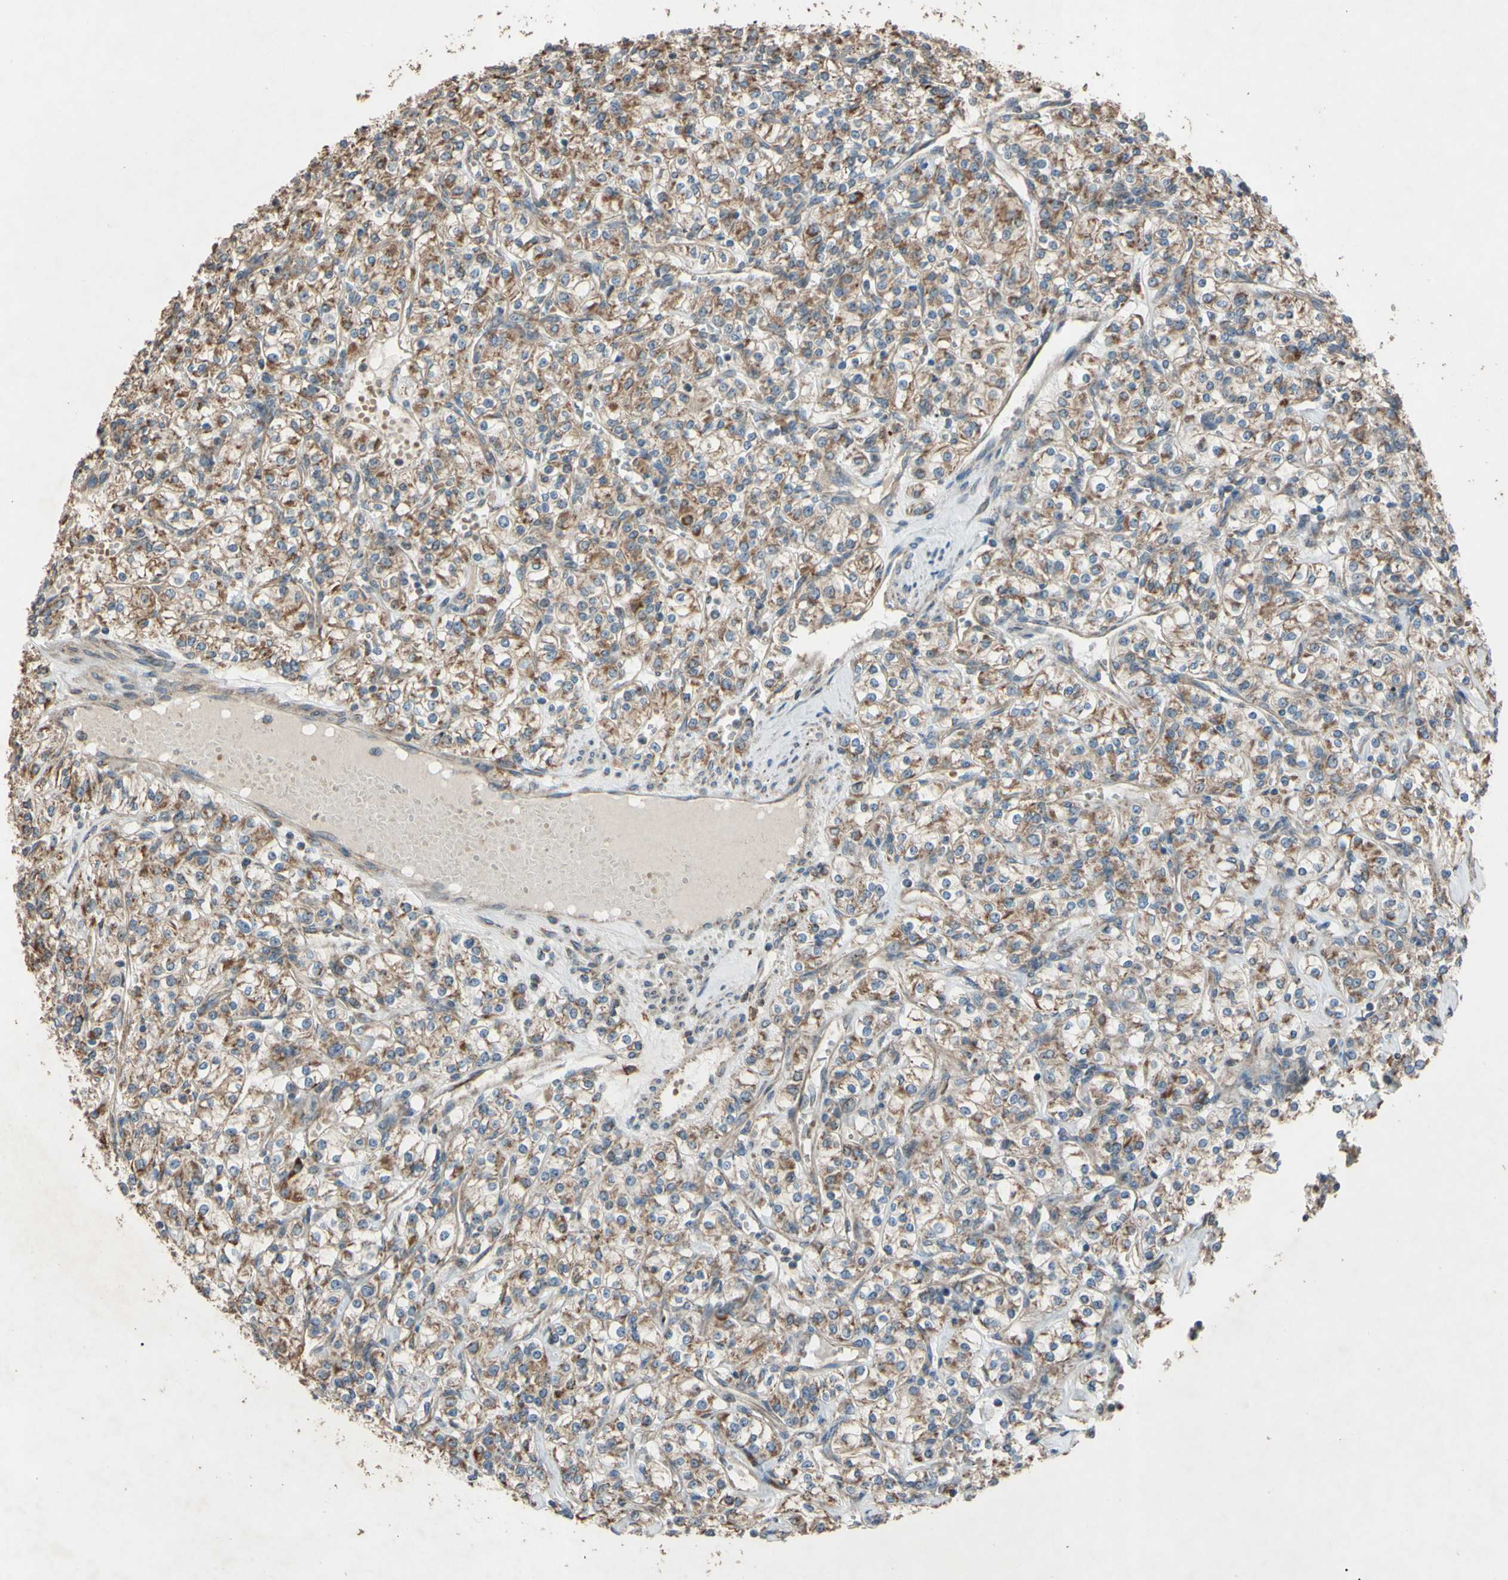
{"staining": {"intensity": "moderate", "quantity": ">75%", "location": "cytoplasmic/membranous"}, "tissue": "renal cancer", "cell_type": "Tumor cells", "image_type": "cancer", "snomed": [{"axis": "morphology", "description": "Adenocarcinoma, NOS"}, {"axis": "topography", "description": "Kidney"}], "caption": "Renal cancer (adenocarcinoma) stained for a protein demonstrates moderate cytoplasmic/membranous positivity in tumor cells.", "gene": "ACOT8", "patient": {"sex": "male", "age": 77}}